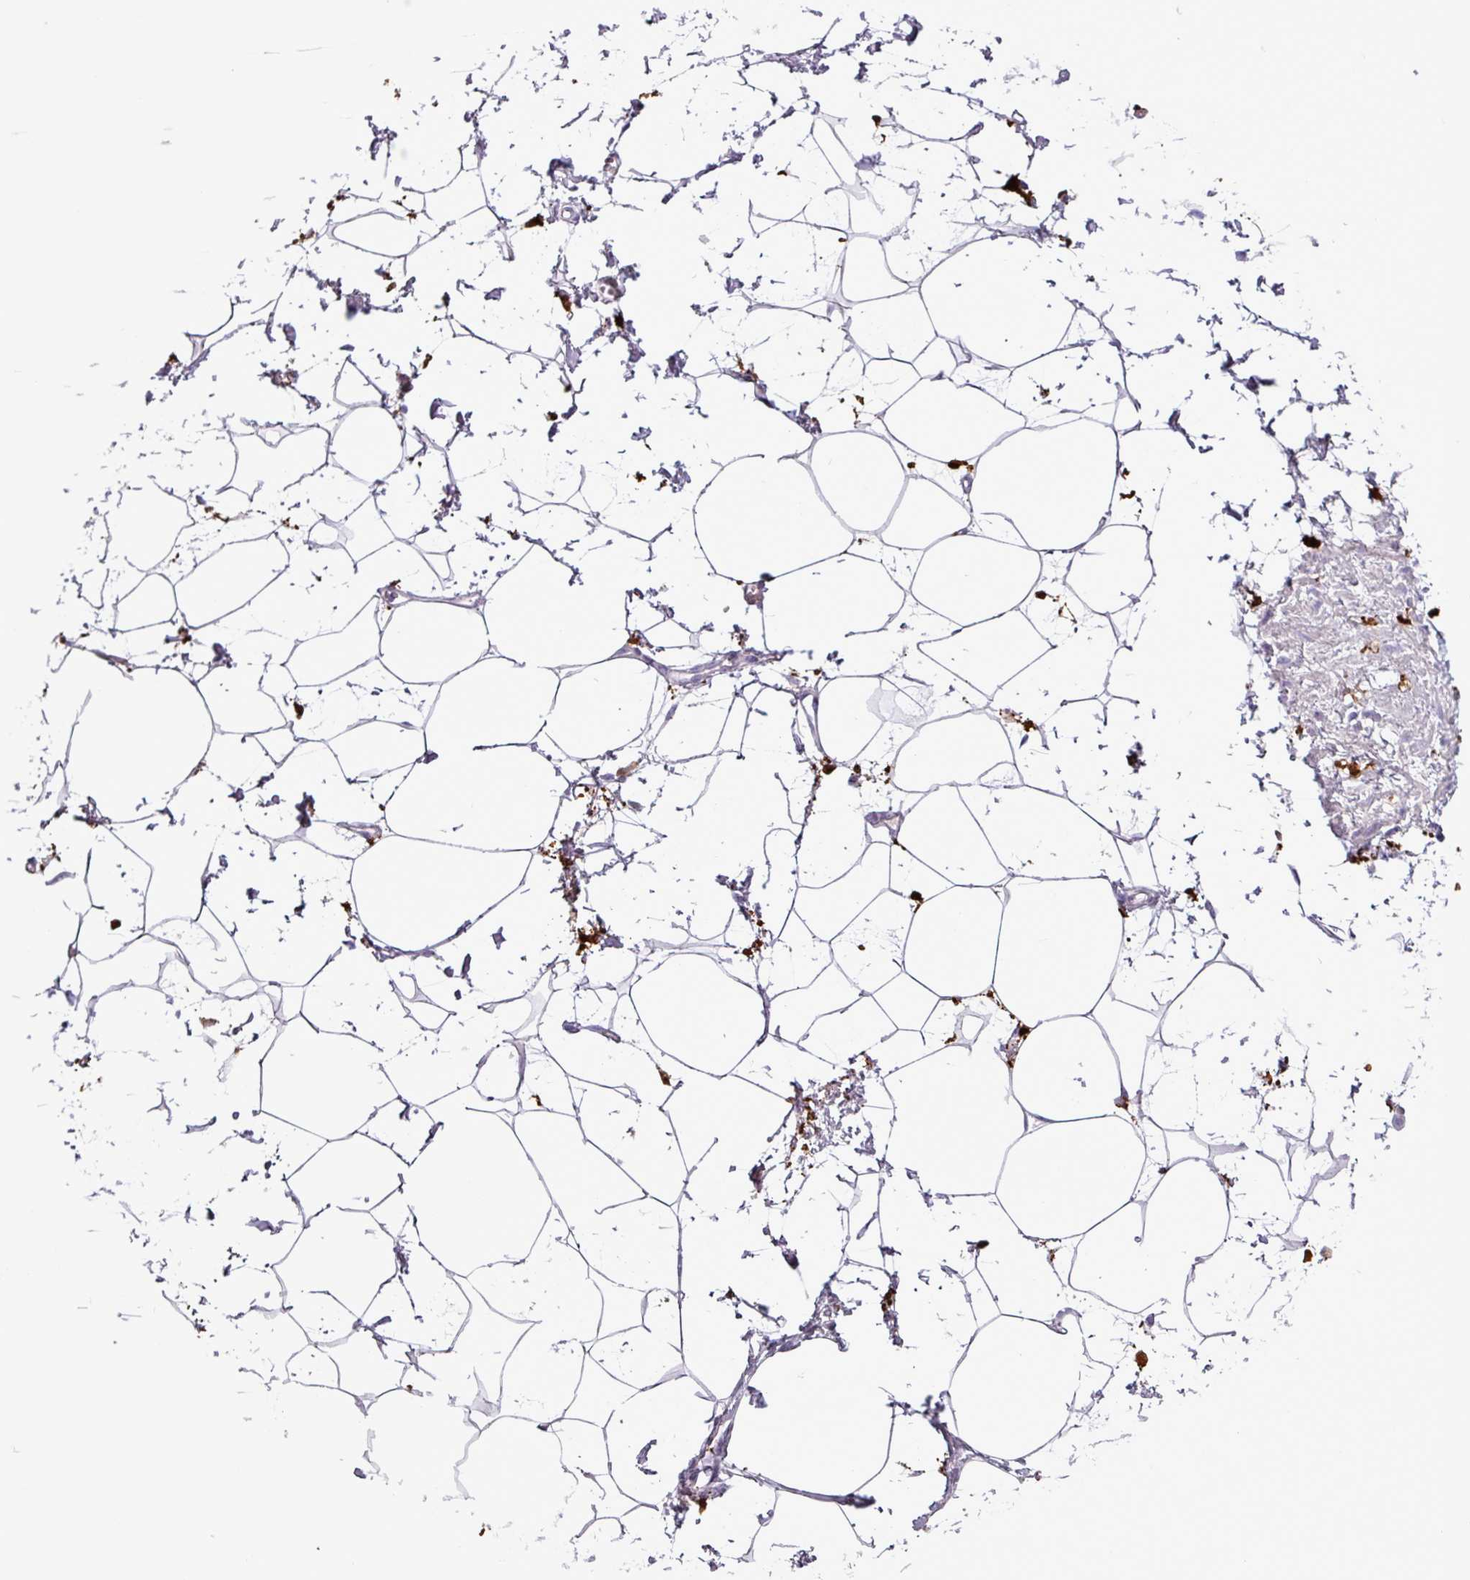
{"staining": {"intensity": "negative", "quantity": "none", "location": "none"}, "tissue": "adipose tissue", "cell_type": "Adipocytes", "image_type": "normal", "snomed": [{"axis": "morphology", "description": "Normal tissue, NOS"}, {"axis": "topography", "description": "Prostate"}, {"axis": "topography", "description": "Peripheral nerve tissue"}], "caption": "DAB (3,3'-diaminobenzidine) immunohistochemical staining of benign adipose tissue reveals no significant staining in adipocytes.", "gene": "TMEM200C", "patient": {"sex": "male", "age": 55}}